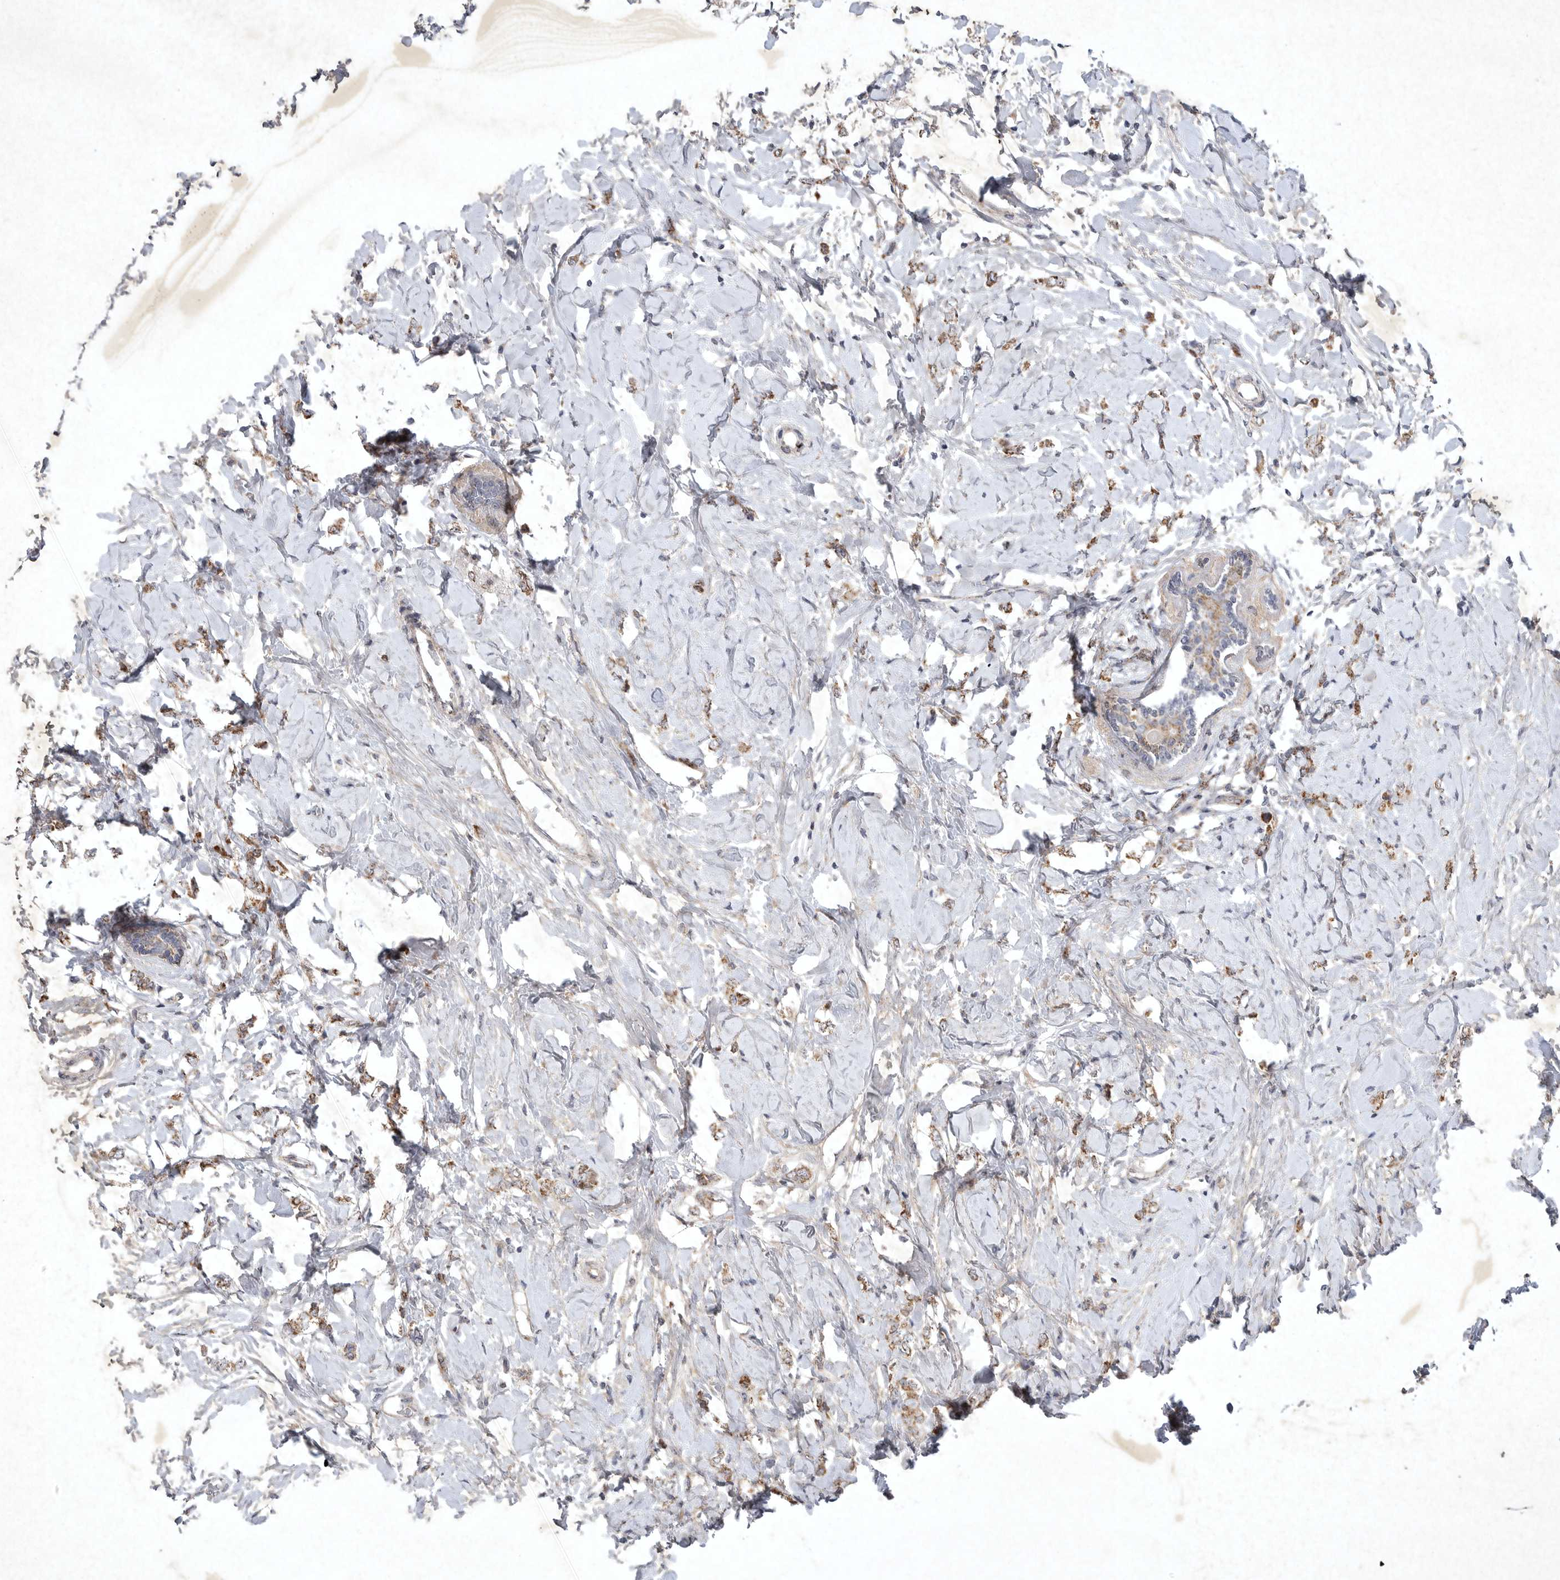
{"staining": {"intensity": "moderate", "quantity": ">75%", "location": "cytoplasmic/membranous"}, "tissue": "breast cancer", "cell_type": "Tumor cells", "image_type": "cancer", "snomed": [{"axis": "morphology", "description": "Normal tissue, NOS"}, {"axis": "morphology", "description": "Lobular carcinoma"}, {"axis": "topography", "description": "Breast"}], "caption": "Immunohistochemistry staining of lobular carcinoma (breast), which demonstrates medium levels of moderate cytoplasmic/membranous staining in approximately >75% of tumor cells indicating moderate cytoplasmic/membranous protein staining. The staining was performed using DAB (brown) for protein detection and nuclei were counterstained in hematoxylin (blue).", "gene": "DDR1", "patient": {"sex": "female", "age": 47}}